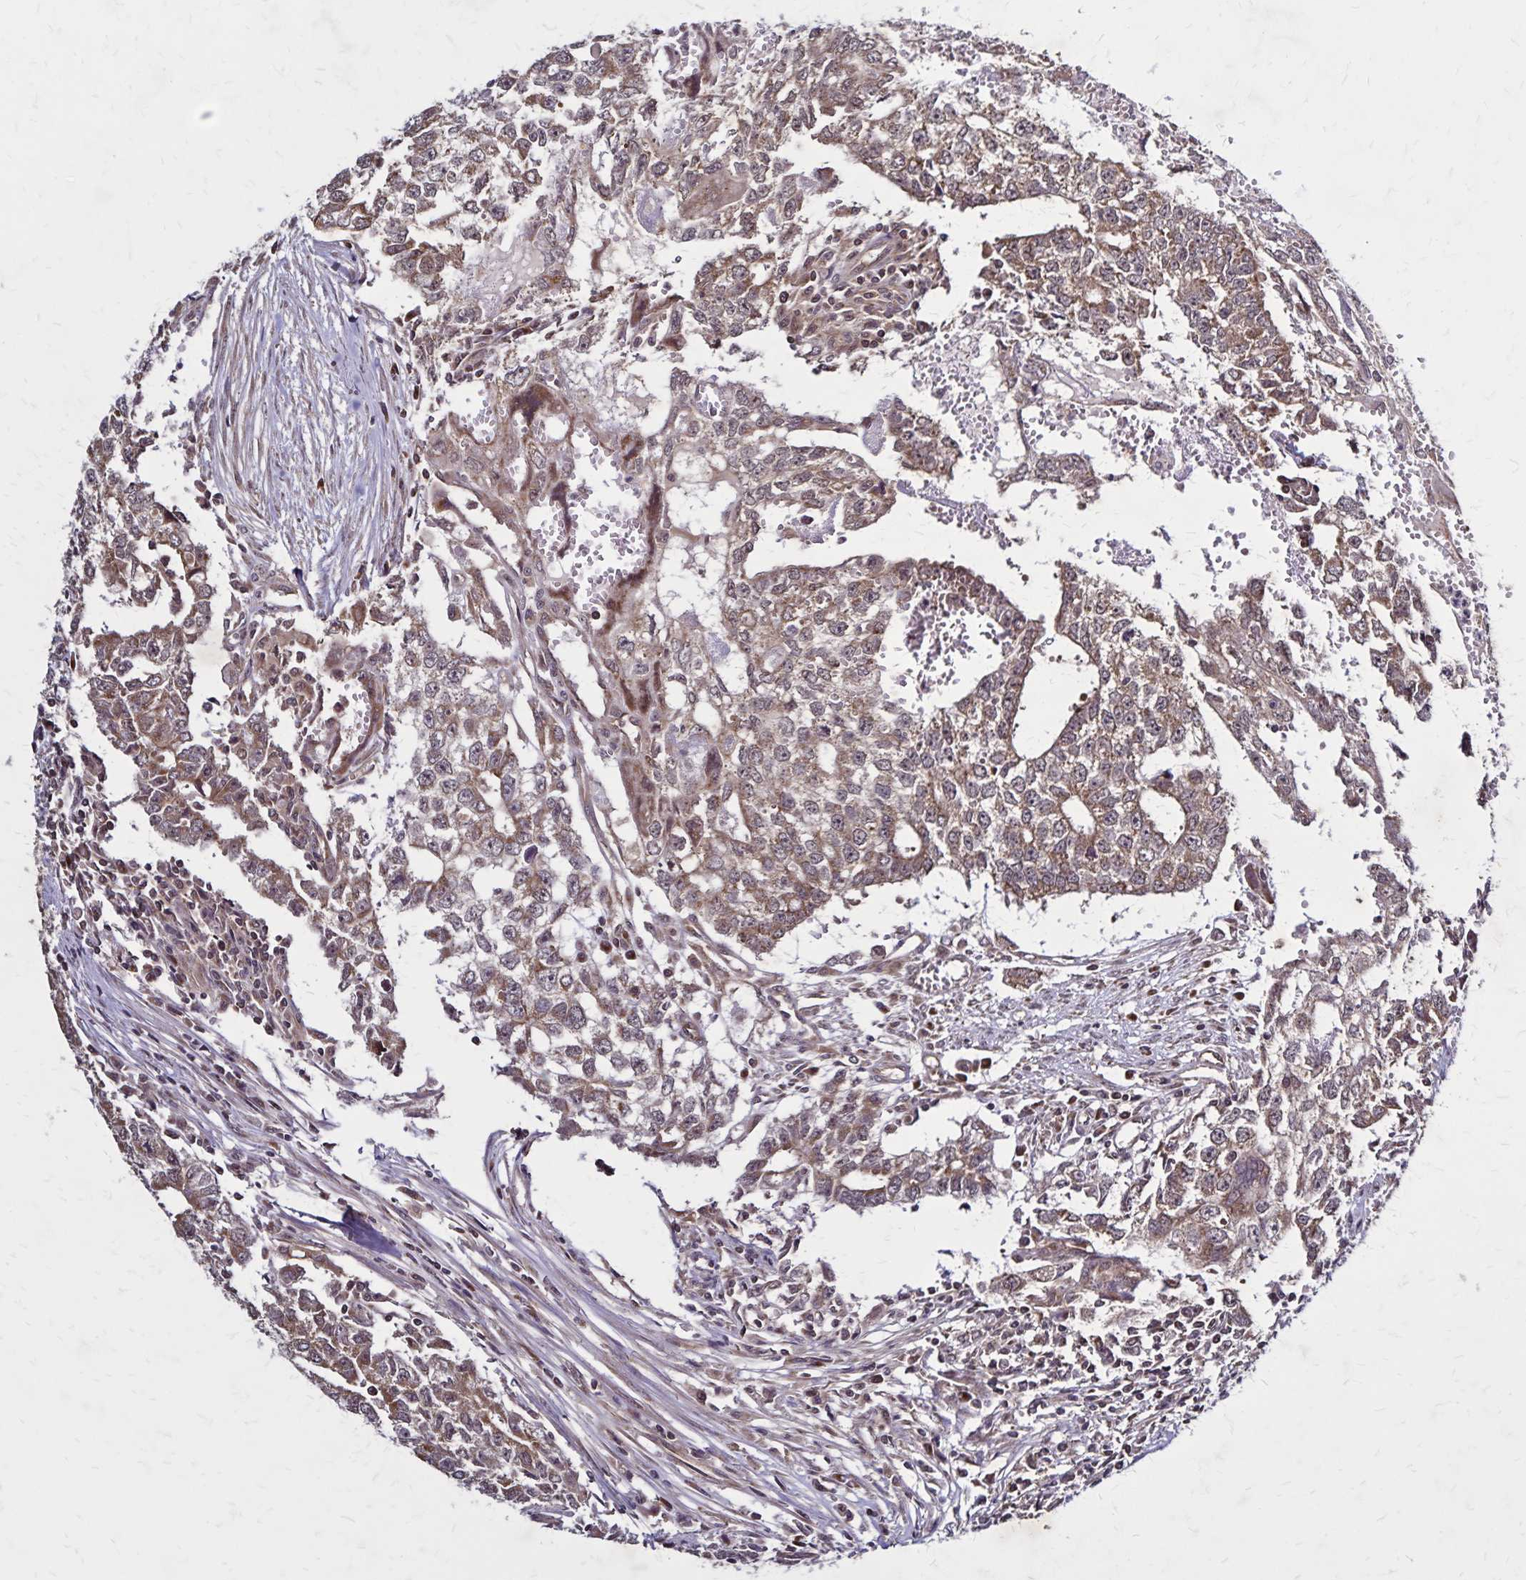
{"staining": {"intensity": "moderate", "quantity": ">75%", "location": "cytoplasmic/membranous"}, "tissue": "testis cancer", "cell_type": "Tumor cells", "image_type": "cancer", "snomed": [{"axis": "morphology", "description": "Carcinoma, Embryonal, NOS"}, {"axis": "morphology", "description": "Teratoma, malignant, NOS"}, {"axis": "topography", "description": "Testis"}], "caption": "Immunohistochemical staining of human embryonal carcinoma (testis) shows moderate cytoplasmic/membranous protein positivity in approximately >75% of tumor cells.", "gene": "NFS1", "patient": {"sex": "male", "age": 24}}